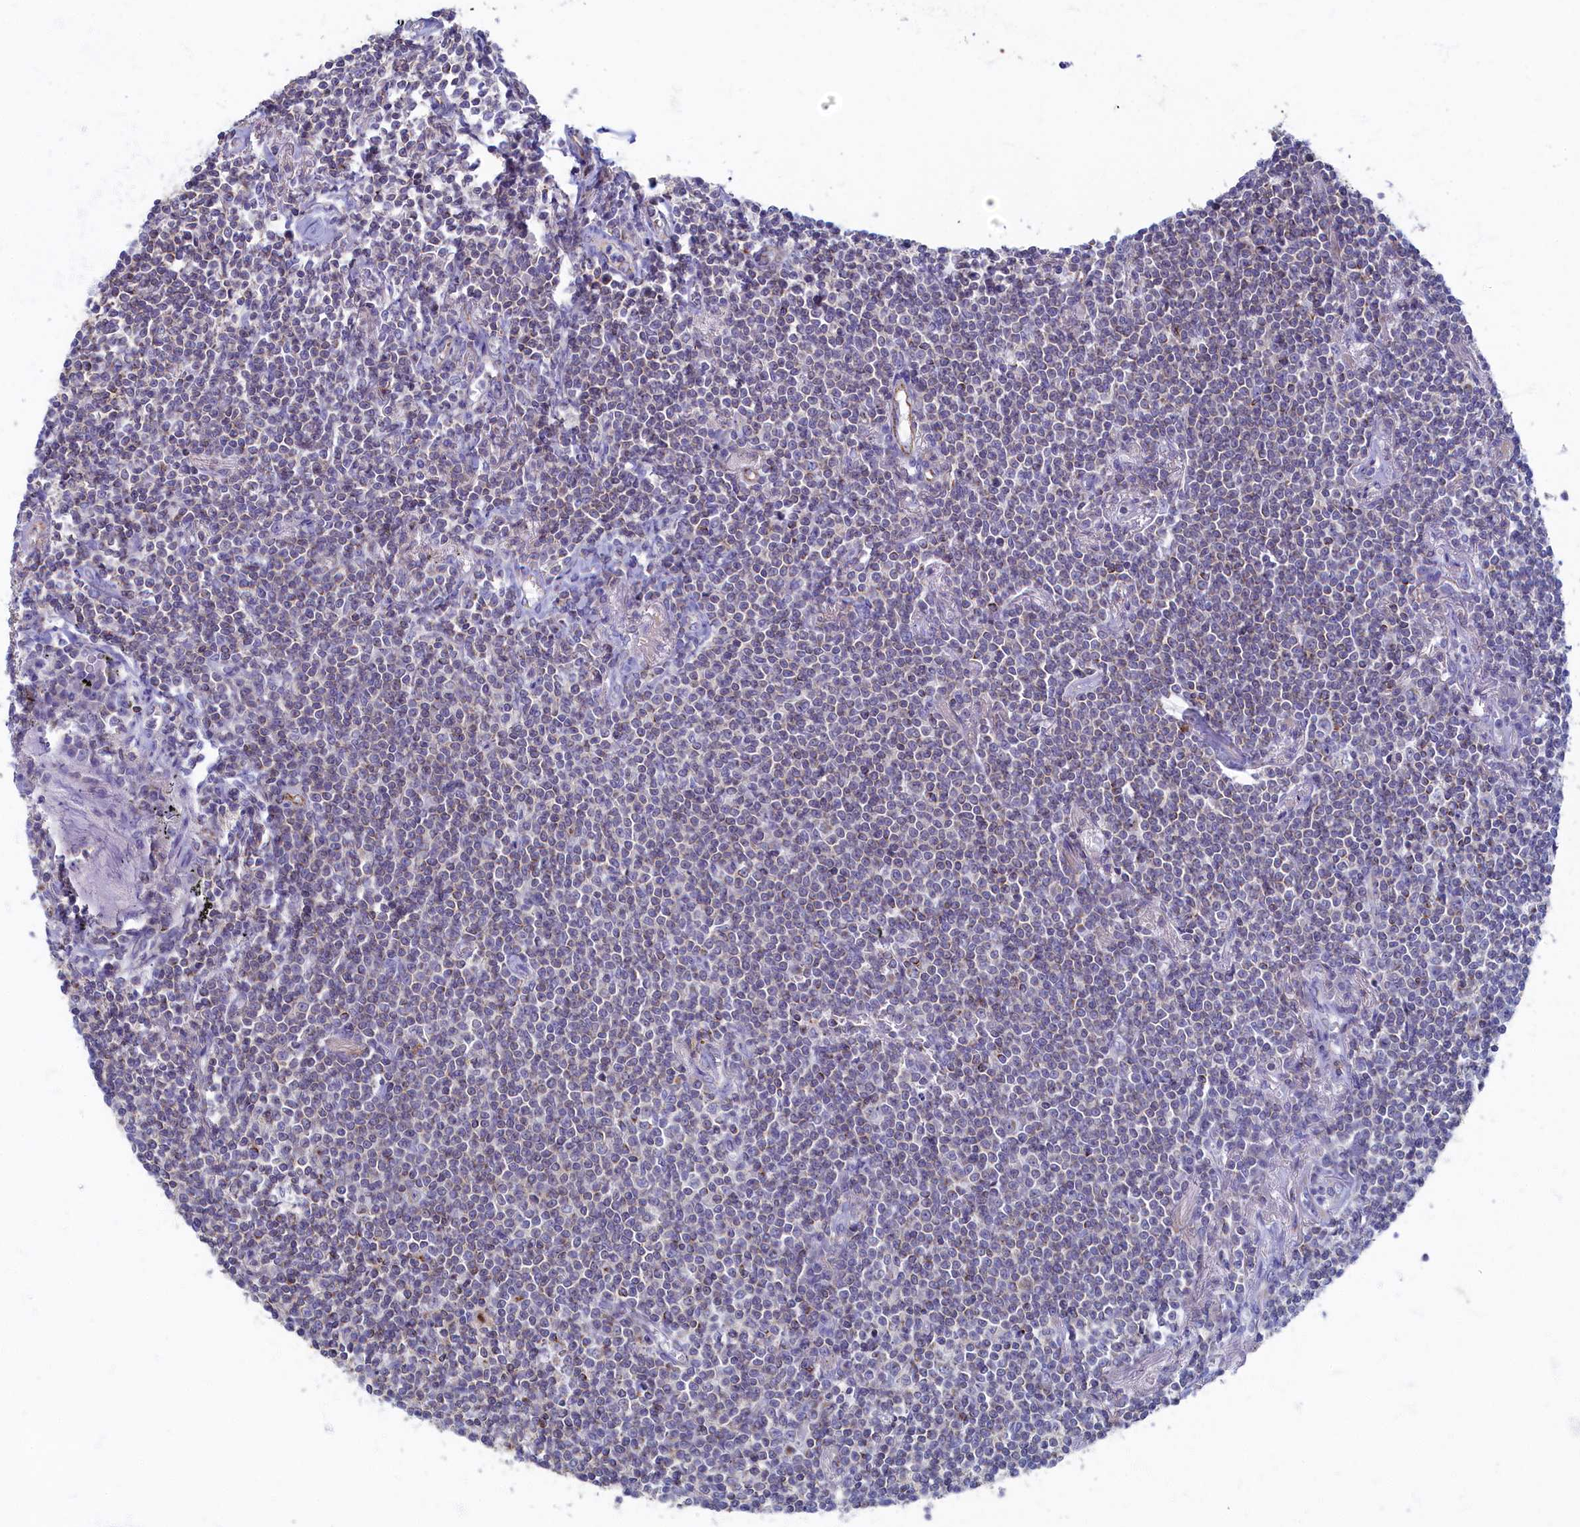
{"staining": {"intensity": "negative", "quantity": "none", "location": "none"}, "tissue": "lymphoma", "cell_type": "Tumor cells", "image_type": "cancer", "snomed": [{"axis": "morphology", "description": "Malignant lymphoma, non-Hodgkin's type, Low grade"}, {"axis": "topography", "description": "Lung"}], "caption": "This is an IHC histopathology image of low-grade malignant lymphoma, non-Hodgkin's type. There is no expression in tumor cells.", "gene": "OCIAD2", "patient": {"sex": "female", "age": 71}}